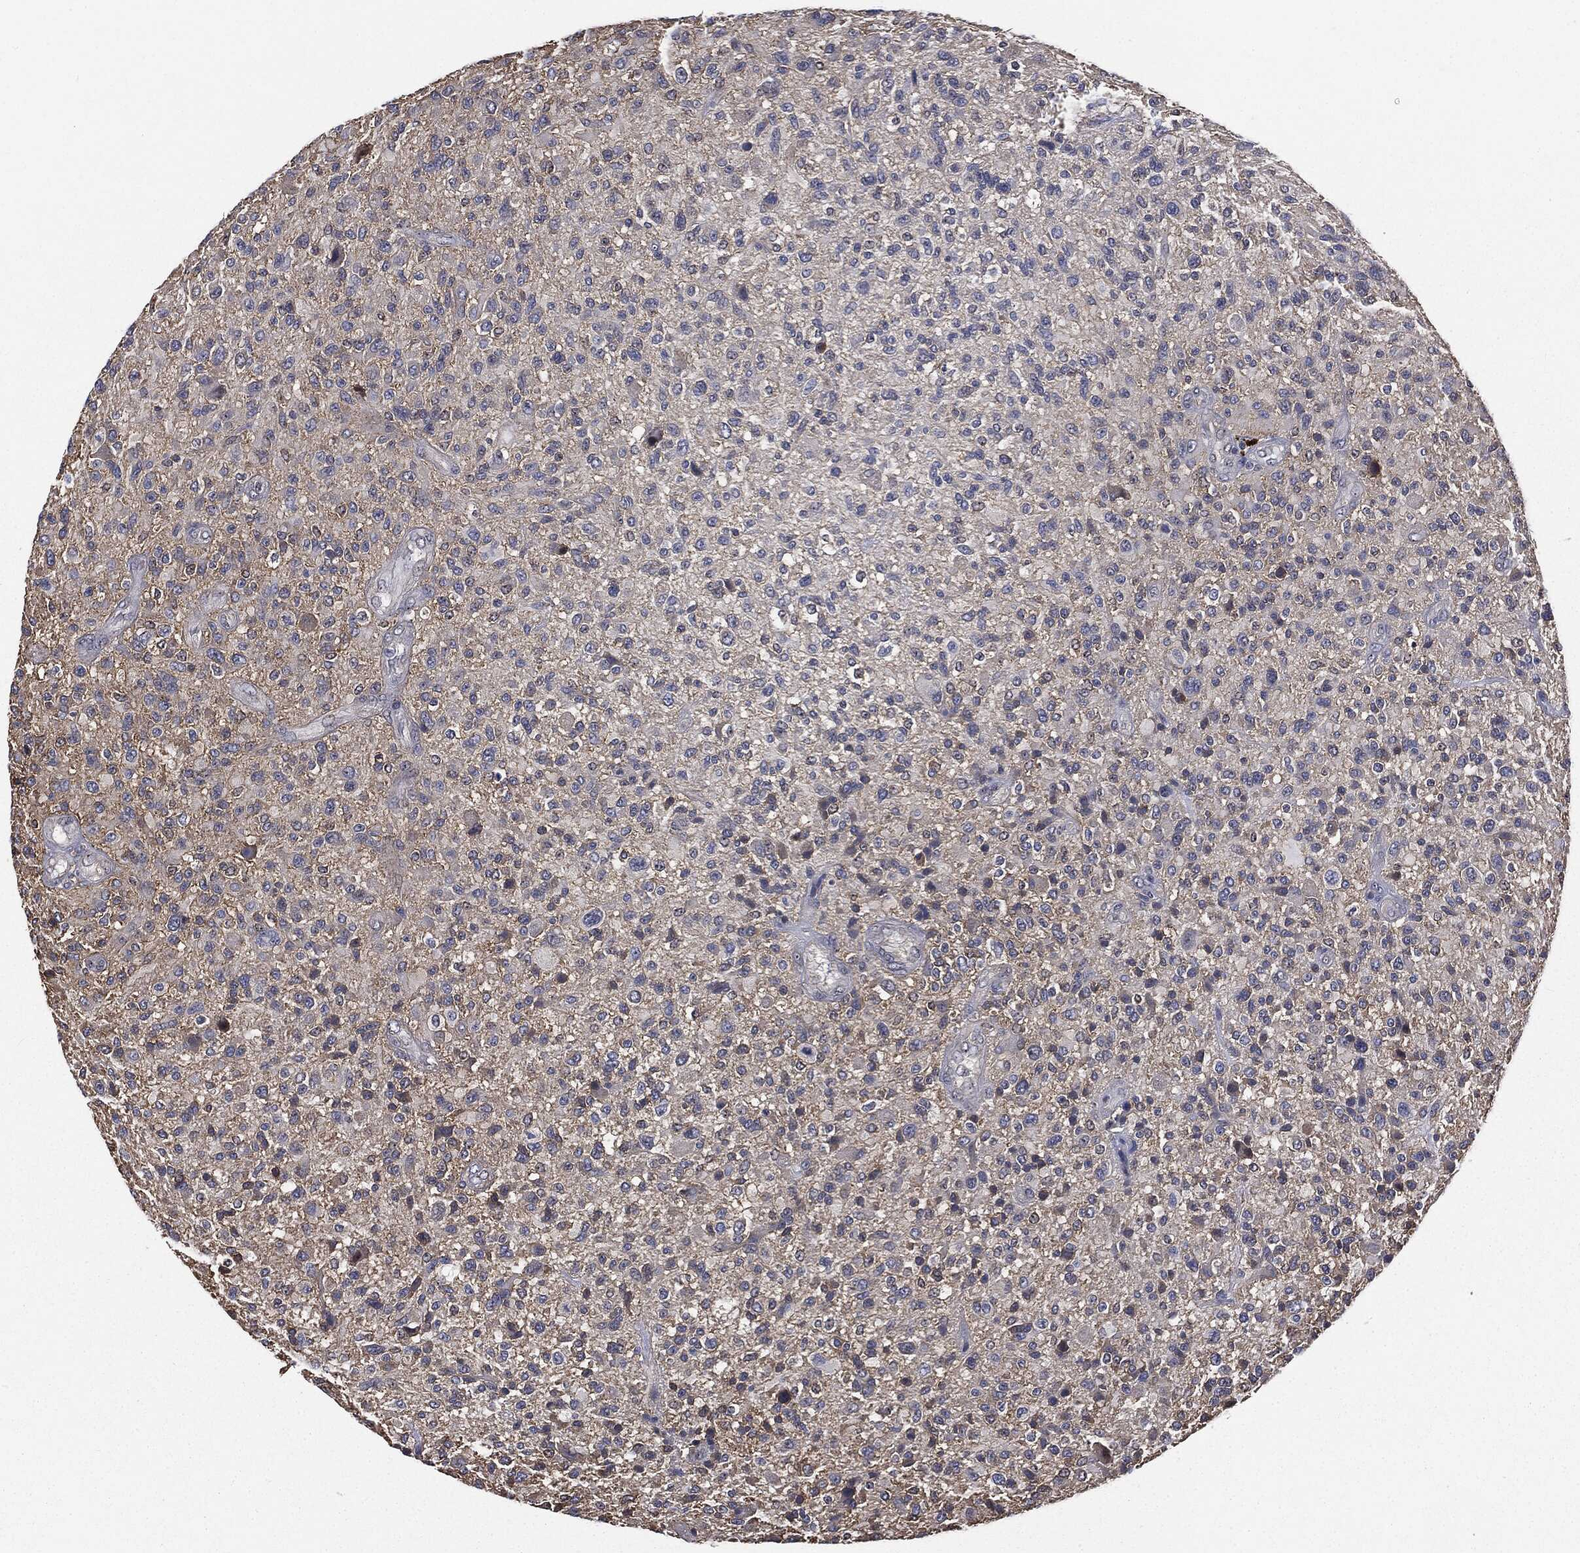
{"staining": {"intensity": "negative", "quantity": "none", "location": "none"}, "tissue": "glioma", "cell_type": "Tumor cells", "image_type": "cancer", "snomed": [{"axis": "morphology", "description": "Glioma, malignant, High grade"}, {"axis": "topography", "description": "Brain"}], "caption": "Immunohistochemistry (IHC) of human malignant glioma (high-grade) shows no expression in tumor cells.", "gene": "TRMT1L", "patient": {"sex": "male", "age": 47}}